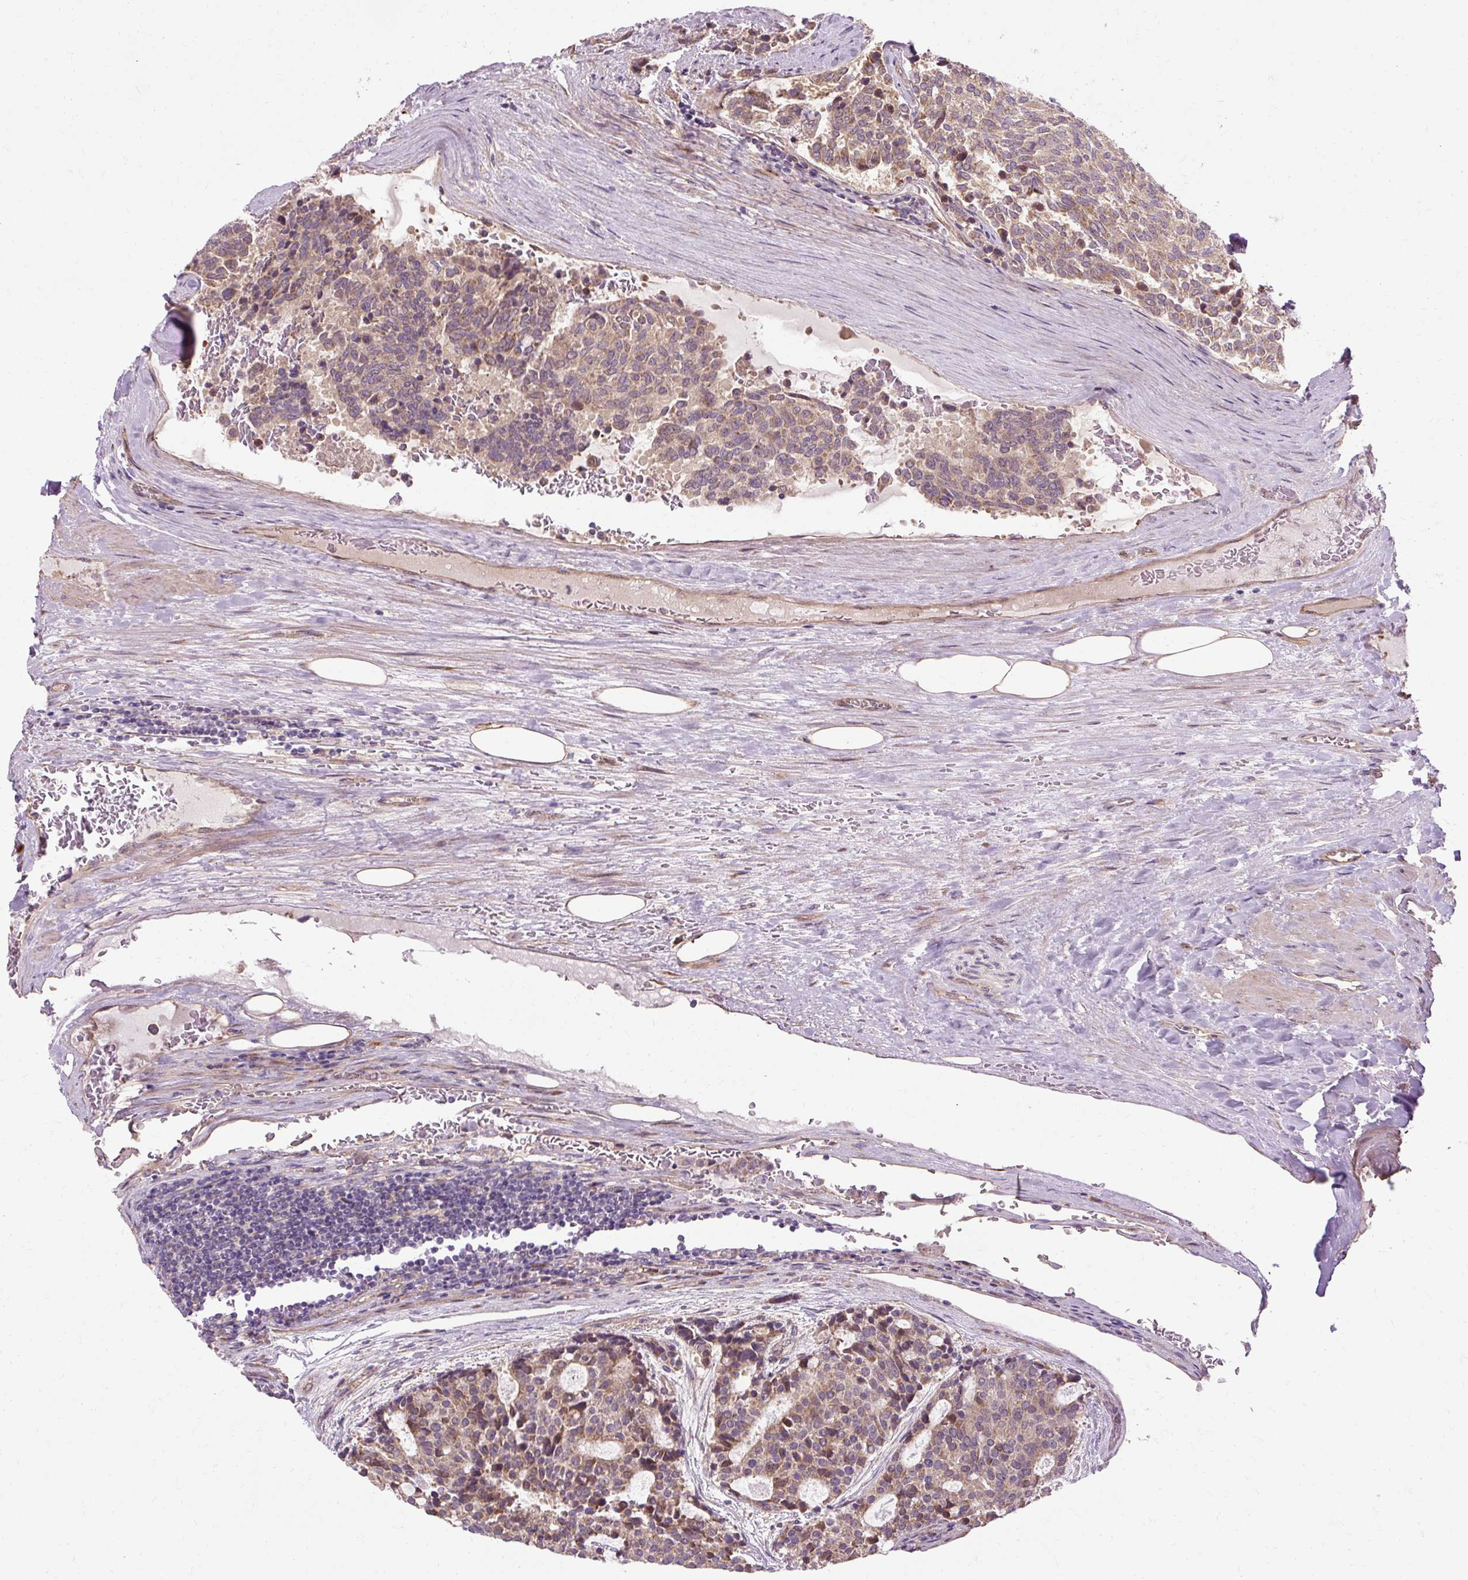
{"staining": {"intensity": "weak", "quantity": ">75%", "location": "cytoplasmic/membranous"}, "tissue": "carcinoid", "cell_type": "Tumor cells", "image_type": "cancer", "snomed": [{"axis": "morphology", "description": "Carcinoid, malignant, NOS"}, {"axis": "topography", "description": "Pancreas"}], "caption": "Protein expression analysis of malignant carcinoid reveals weak cytoplasmic/membranous staining in approximately >75% of tumor cells. (DAB (3,3'-diaminobenzidine) IHC with brightfield microscopy, high magnification).", "gene": "FLRT1", "patient": {"sex": "female", "age": 54}}